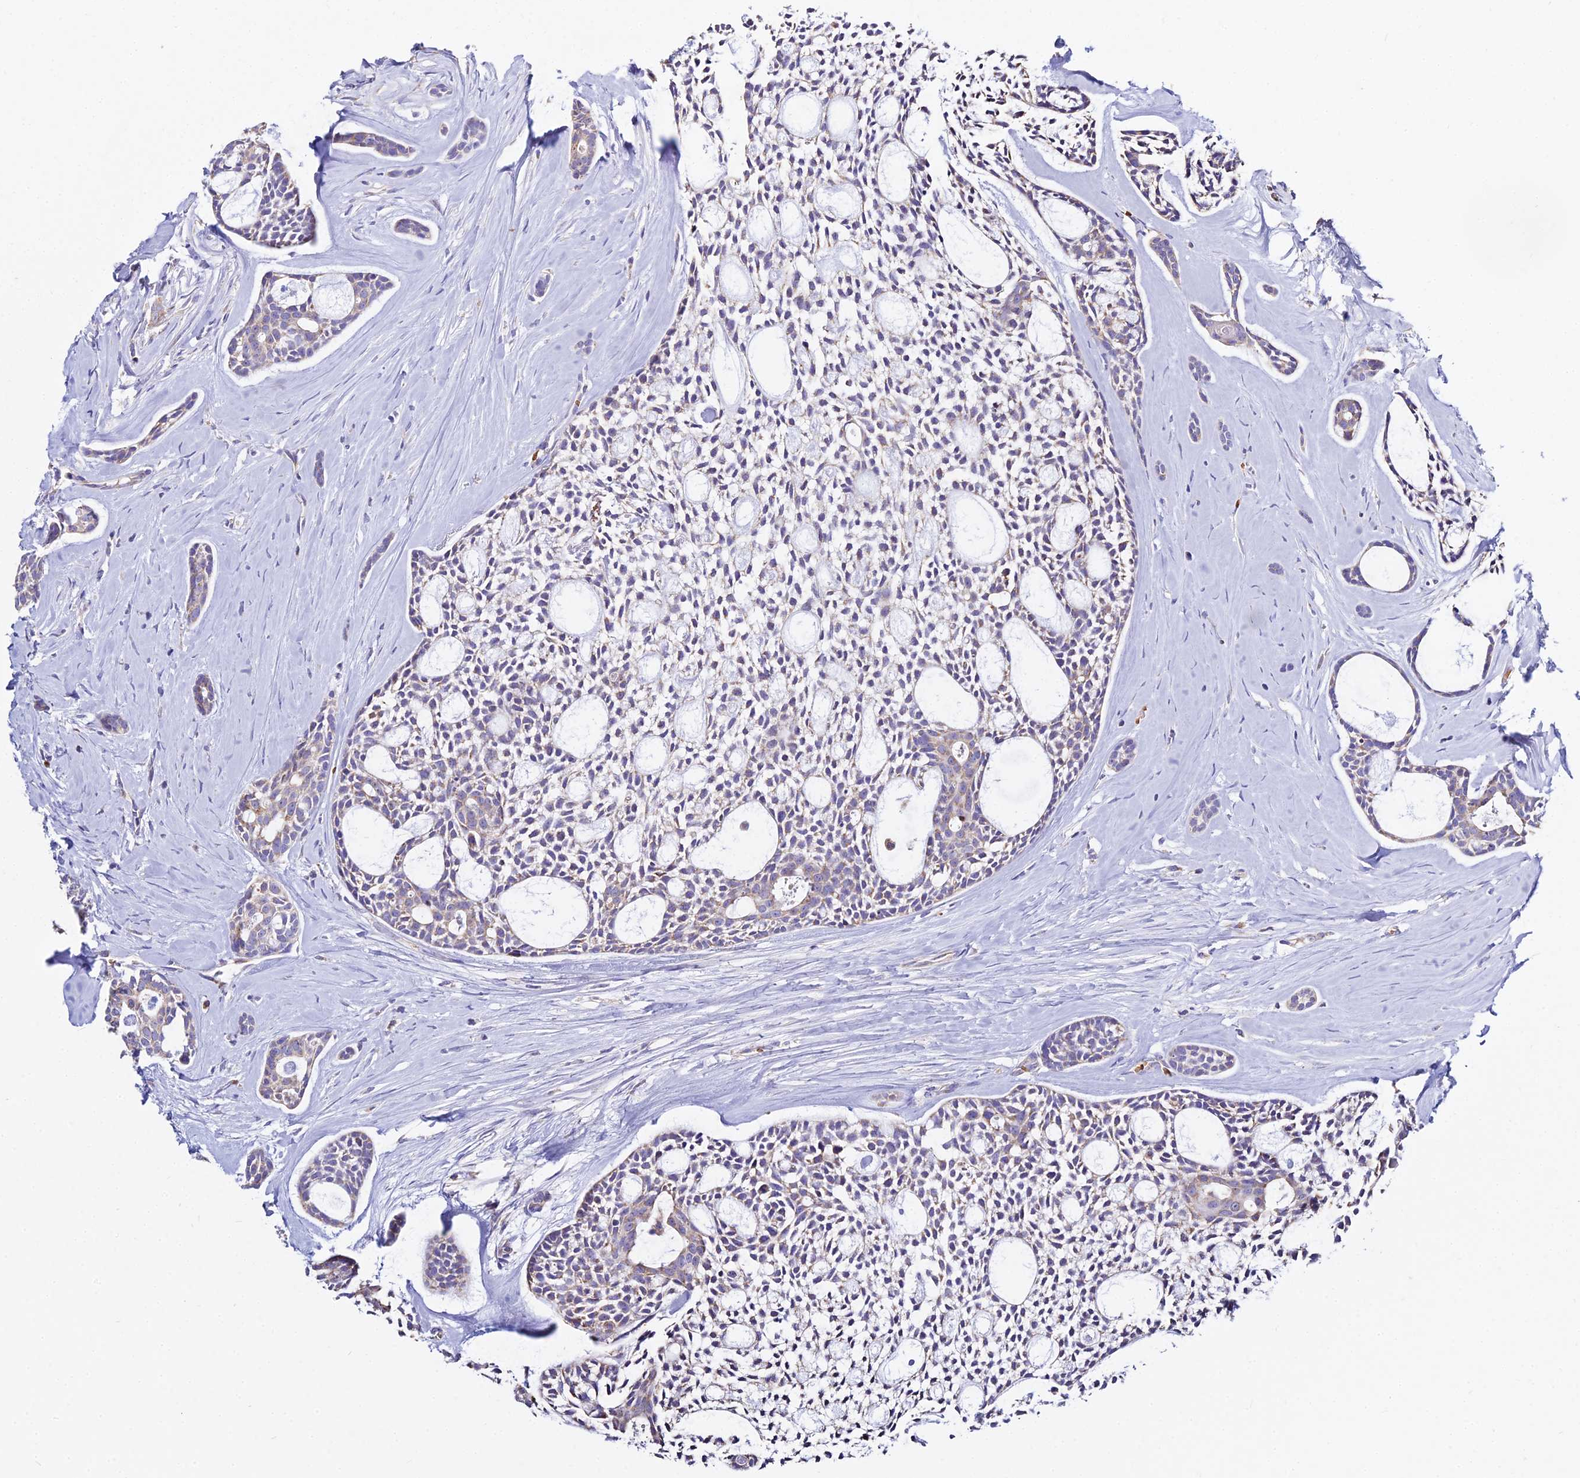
{"staining": {"intensity": "weak", "quantity": "<25%", "location": "cytoplasmic/membranous"}, "tissue": "head and neck cancer", "cell_type": "Tumor cells", "image_type": "cancer", "snomed": [{"axis": "morphology", "description": "Adenocarcinoma, NOS"}, {"axis": "topography", "description": "Subcutis"}, {"axis": "topography", "description": "Head-Neck"}], "caption": "Tumor cells show no significant protein positivity in adenocarcinoma (head and neck). (Stains: DAB (3,3'-diaminobenzidine) immunohistochemistry (IHC) with hematoxylin counter stain, Microscopy: brightfield microscopy at high magnification).", "gene": "TYW5", "patient": {"sex": "female", "age": 73}}